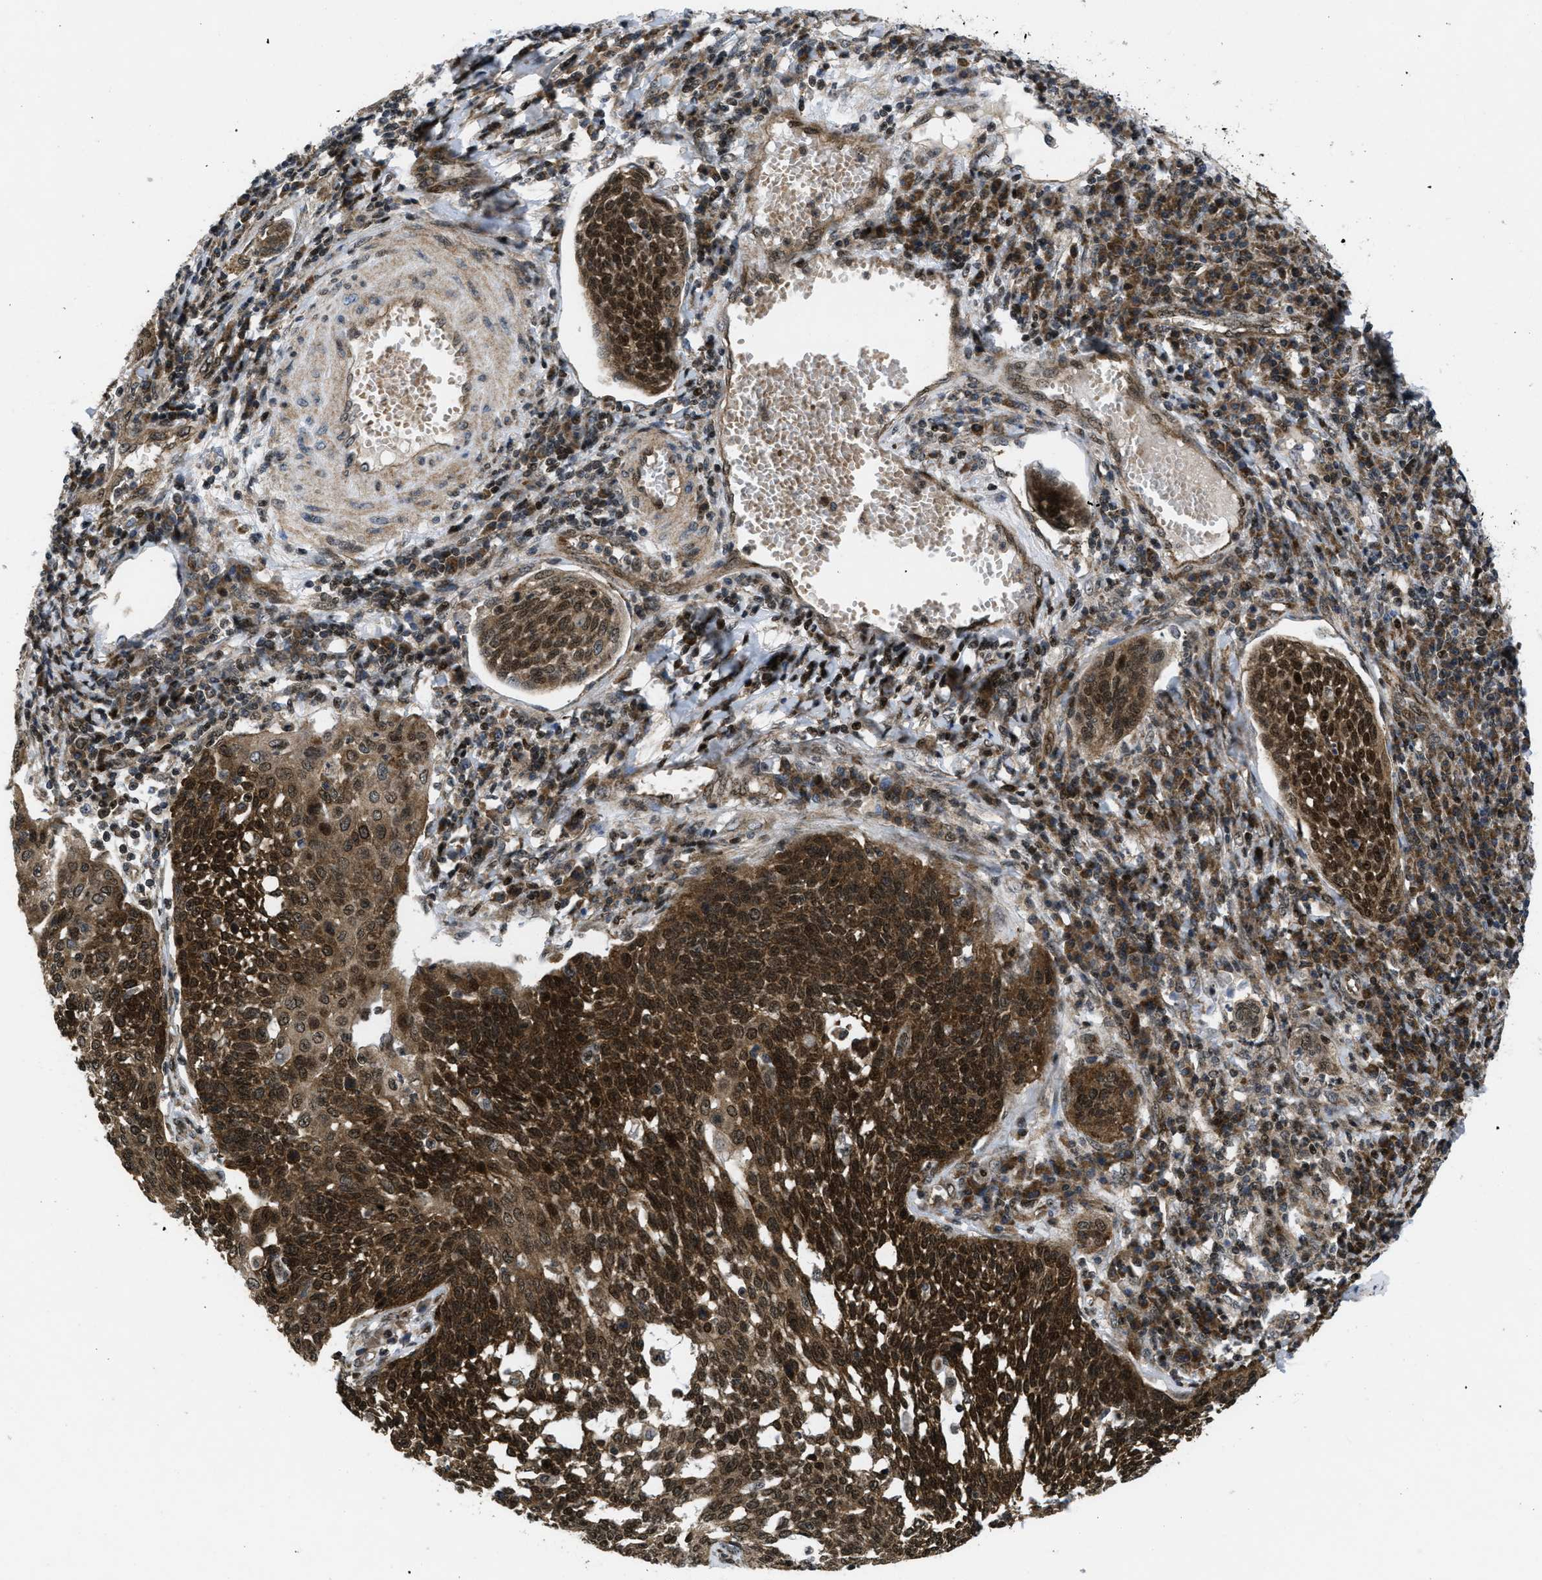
{"staining": {"intensity": "strong", "quantity": ">75%", "location": "cytoplasmic/membranous,nuclear"}, "tissue": "cervical cancer", "cell_type": "Tumor cells", "image_type": "cancer", "snomed": [{"axis": "morphology", "description": "Squamous cell carcinoma, NOS"}, {"axis": "topography", "description": "Cervix"}], "caption": "Cervical squamous cell carcinoma tissue reveals strong cytoplasmic/membranous and nuclear positivity in approximately >75% of tumor cells (DAB IHC, brown staining for protein, blue staining for nuclei).", "gene": "PPP2CB", "patient": {"sex": "female", "age": 34}}